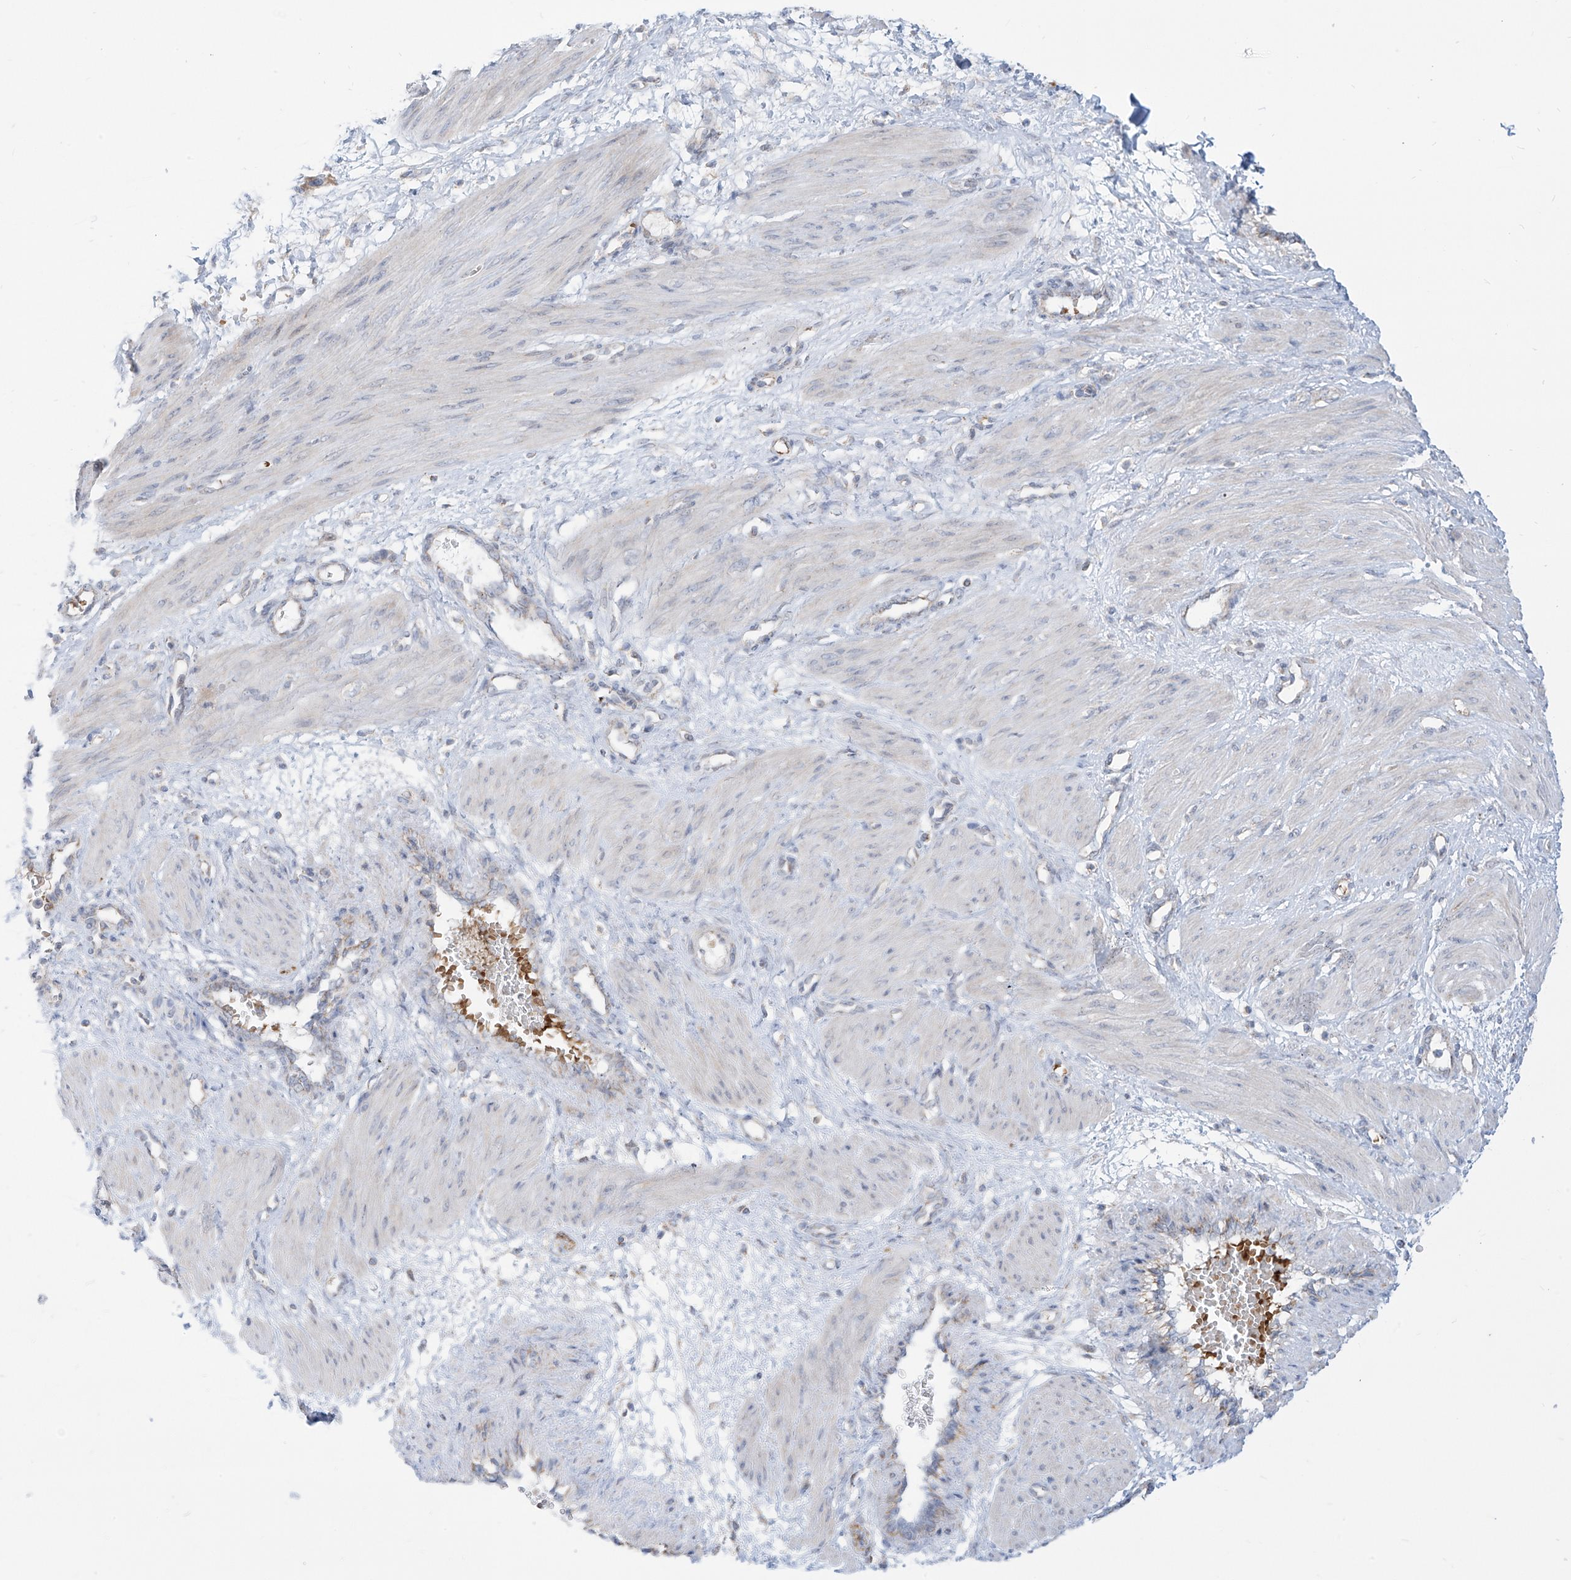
{"staining": {"intensity": "negative", "quantity": "none", "location": "none"}, "tissue": "smooth muscle", "cell_type": "Smooth muscle cells", "image_type": "normal", "snomed": [{"axis": "morphology", "description": "Normal tissue, NOS"}, {"axis": "topography", "description": "Endometrium"}], "caption": "An immunohistochemistry (IHC) photomicrograph of normal smooth muscle is shown. There is no staining in smooth muscle cells of smooth muscle.", "gene": "ARHGEF40", "patient": {"sex": "female", "age": 33}}